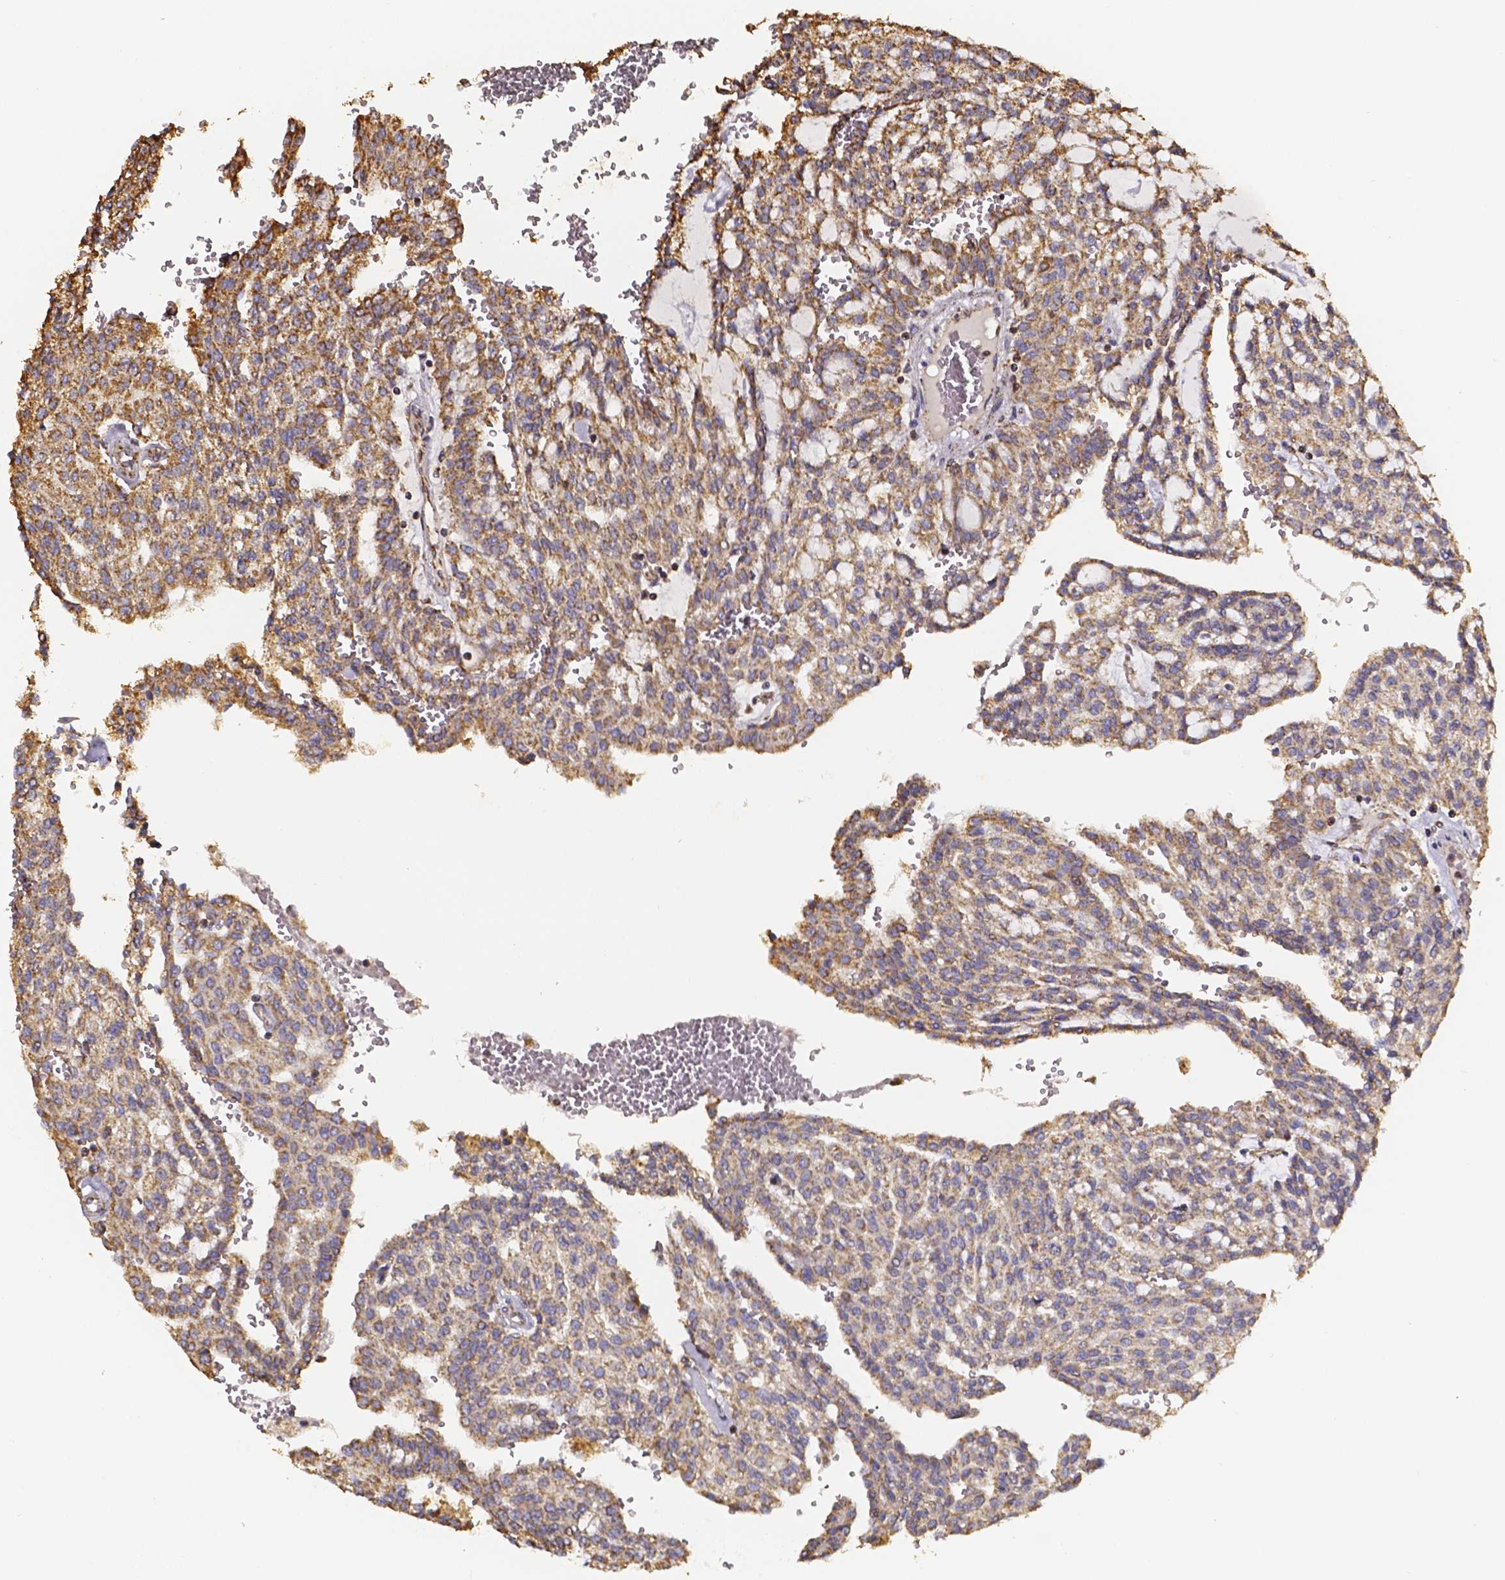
{"staining": {"intensity": "moderate", "quantity": ">75%", "location": "cytoplasmic/membranous"}, "tissue": "renal cancer", "cell_type": "Tumor cells", "image_type": "cancer", "snomed": [{"axis": "morphology", "description": "Adenocarcinoma, NOS"}, {"axis": "topography", "description": "Kidney"}], "caption": "This is an image of IHC staining of renal cancer, which shows moderate positivity in the cytoplasmic/membranous of tumor cells.", "gene": "SLC35D2", "patient": {"sex": "male", "age": 63}}